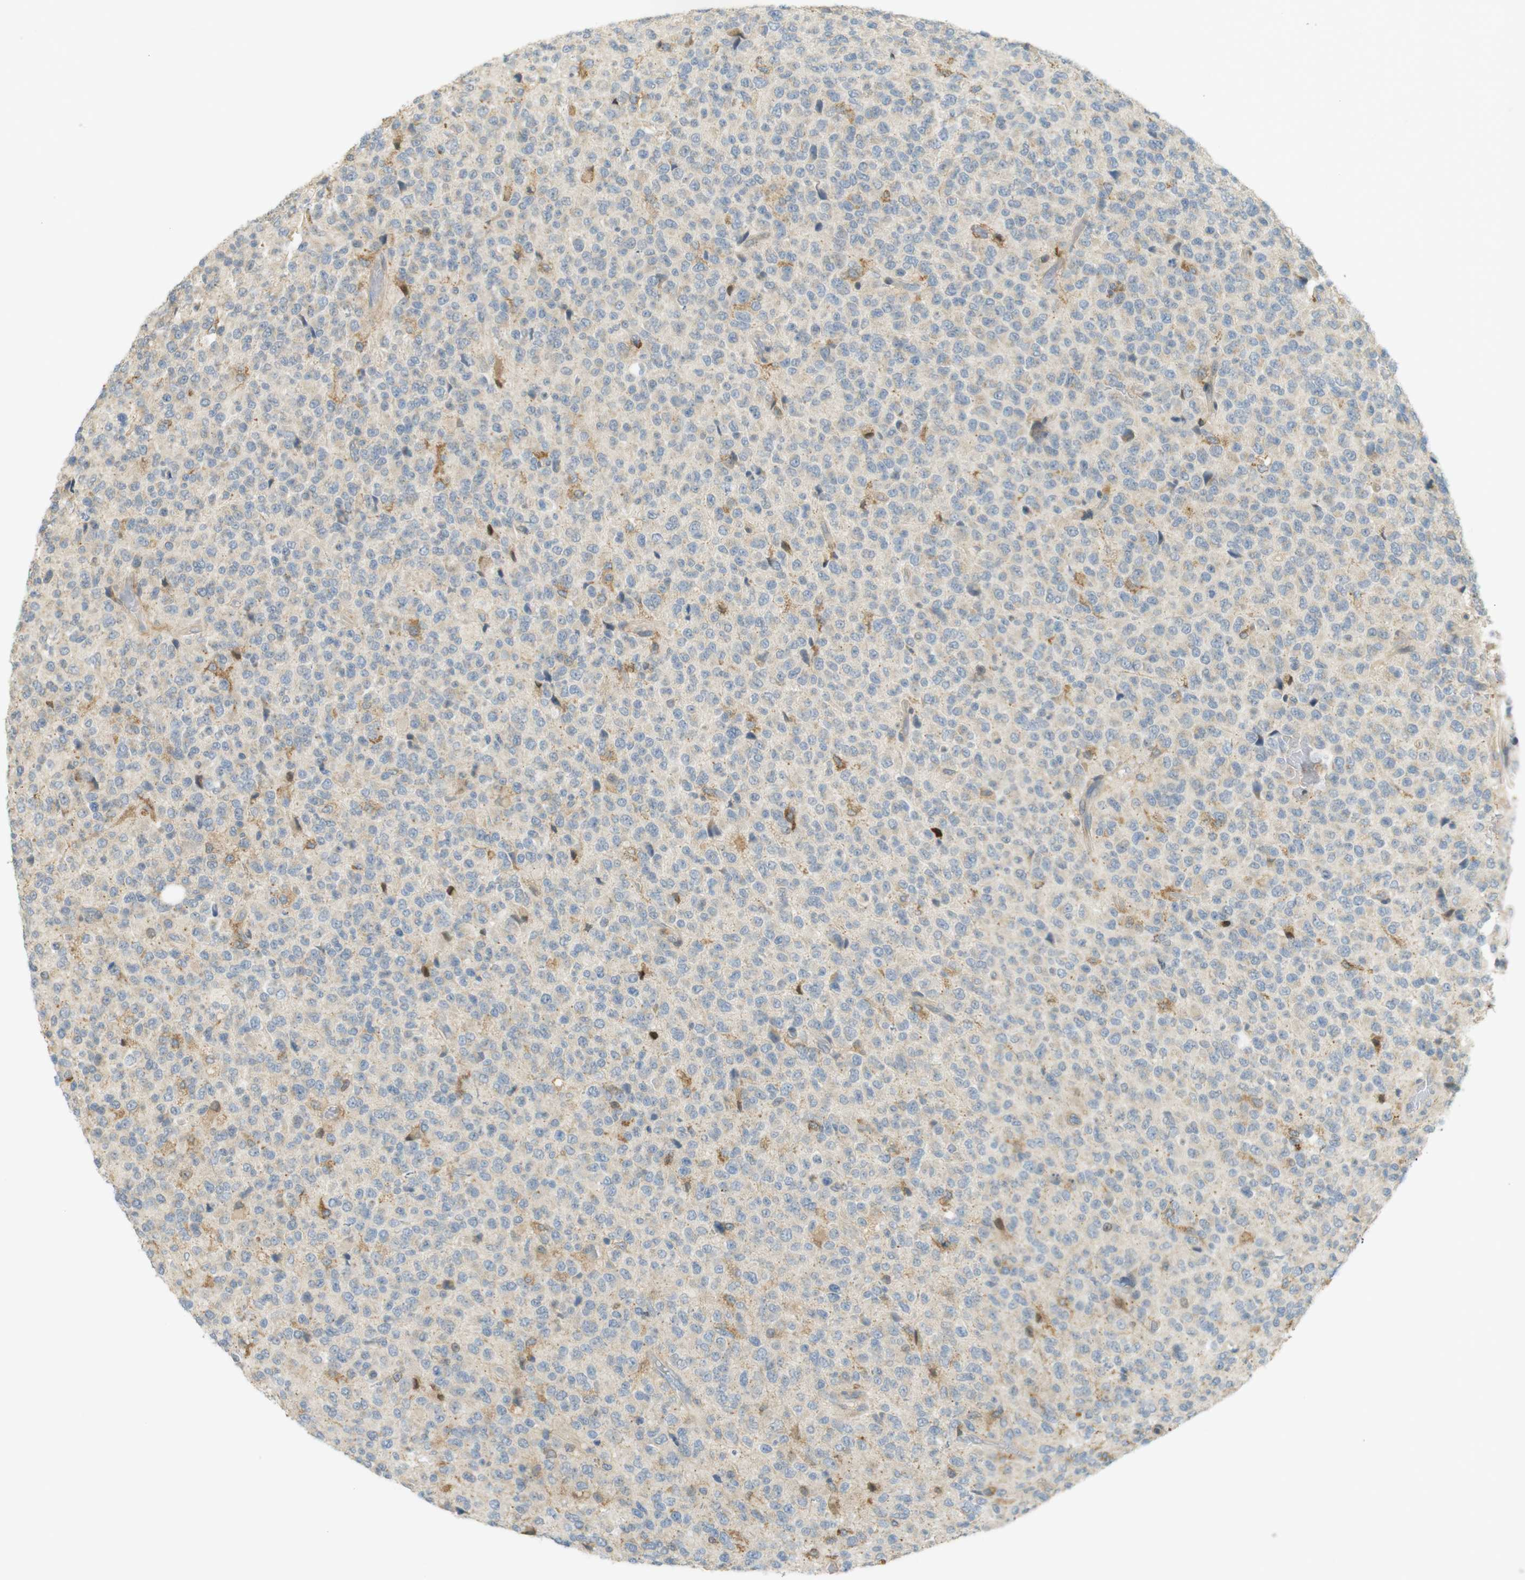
{"staining": {"intensity": "moderate", "quantity": "<25%", "location": "cytoplasmic/membranous"}, "tissue": "glioma", "cell_type": "Tumor cells", "image_type": "cancer", "snomed": [{"axis": "morphology", "description": "Glioma, malignant, High grade"}, {"axis": "topography", "description": "pancreas cauda"}], "caption": "Immunohistochemistry (IHC) staining of high-grade glioma (malignant), which shows low levels of moderate cytoplasmic/membranous expression in about <25% of tumor cells indicating moderate cytoplasmic/membranous protein staining. The staining was performed using DAB (3,3'-diaminobenzidine) (brown) for protein detection and nuclei were counterstained in hematoxylin (blue).", "gene": "CLRN3", "patient": {"sex": "male", "age": 60}}